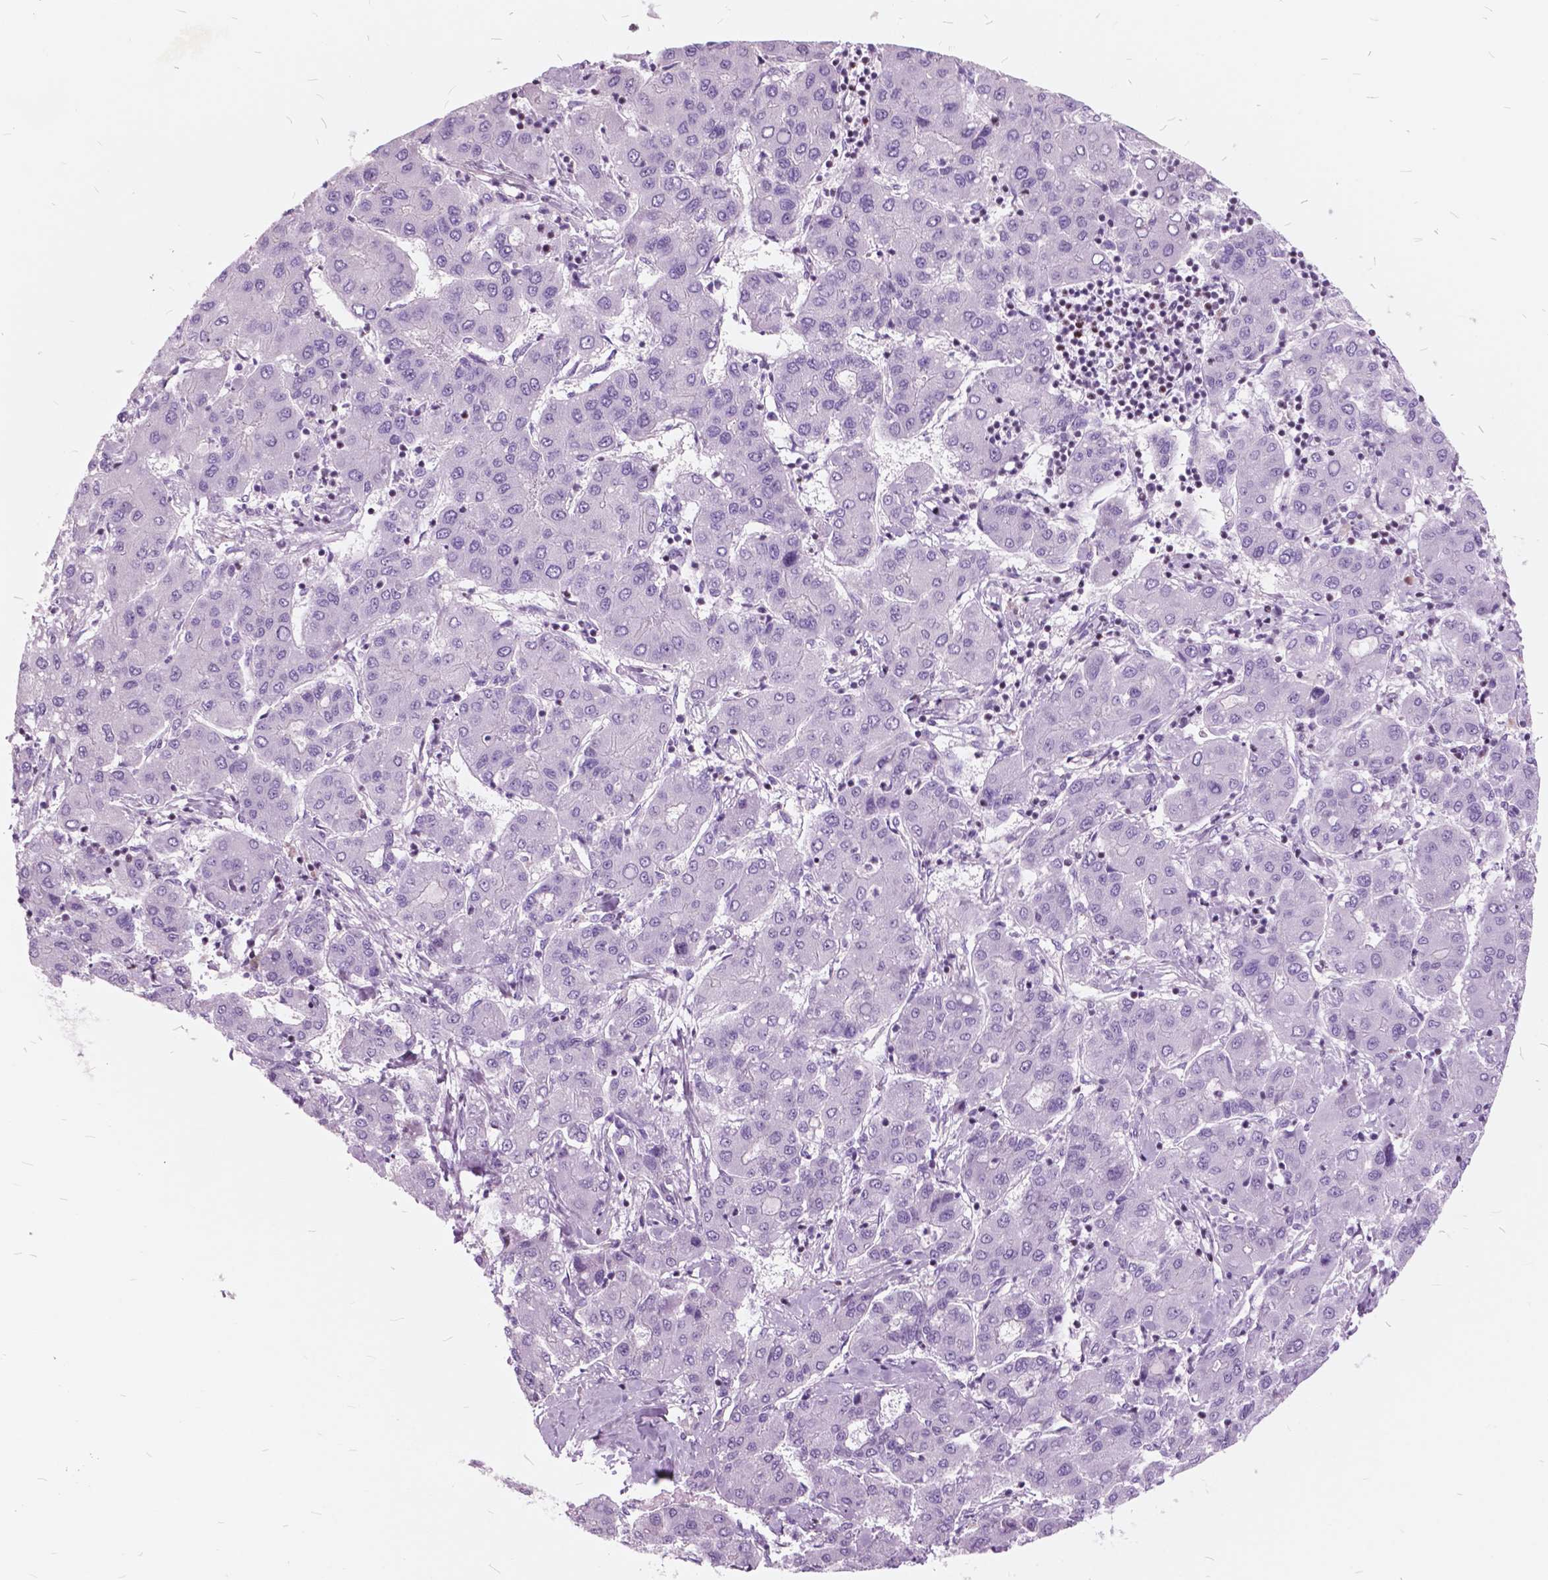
{"staining": {"intensity": "negative", "quantity": "none", "location": "none"}, "tissue": "liver cancer", "cell_type": "Tumor cells", "image_type": "cancer", "snomed": [{"axis": "morphology", "description": "Carcinoma, Hepatocellular, NOS"}, {"axis": "topography", "description": "Liver"}], "caption": "Tumor cells show no significant positivity in hepatocellular carcinoma (liver).", "gene": "SP140", "patient": {"sex": "male", "age": 65}}